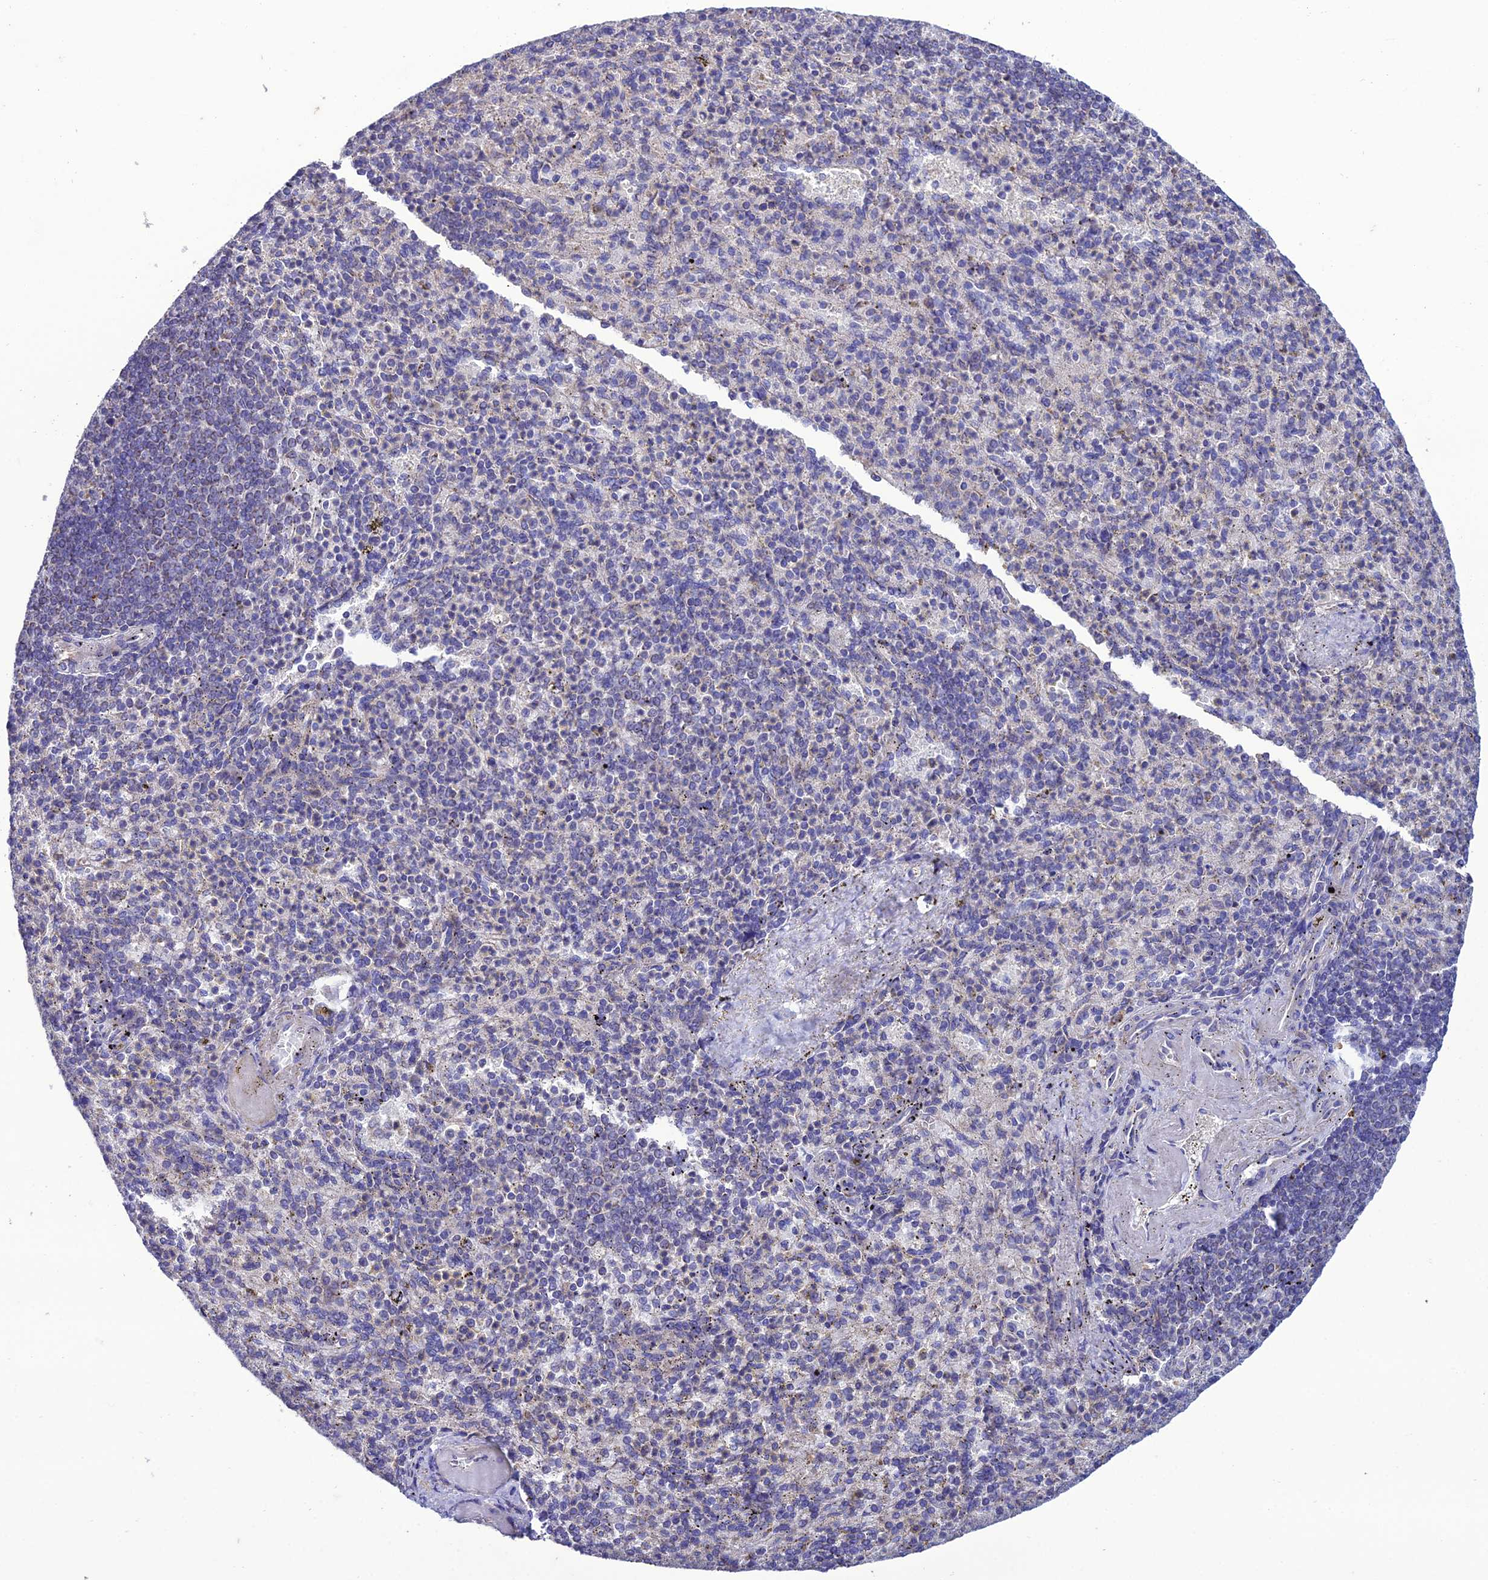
{"staining": {"intensity": "negative", "quantity": "none", "location": "none"}, "tissue": "spleen", "cell_type": "Cells in red pulp", "image_type": "normal", "snomed": [{"axis": "morphology", "description": "Normal tissue, NOS"}, {"axis": "topography", "description": "Spleen"}], "caption": "High magnification brightfield microscopy of unremarkable spleen stained with DAB (brown) and counterstained with hematoxylin (blue): cells in red pulp show no significant expression.", "gene": "HOGA1", "patient": {"sex": "female", "age": 74}}